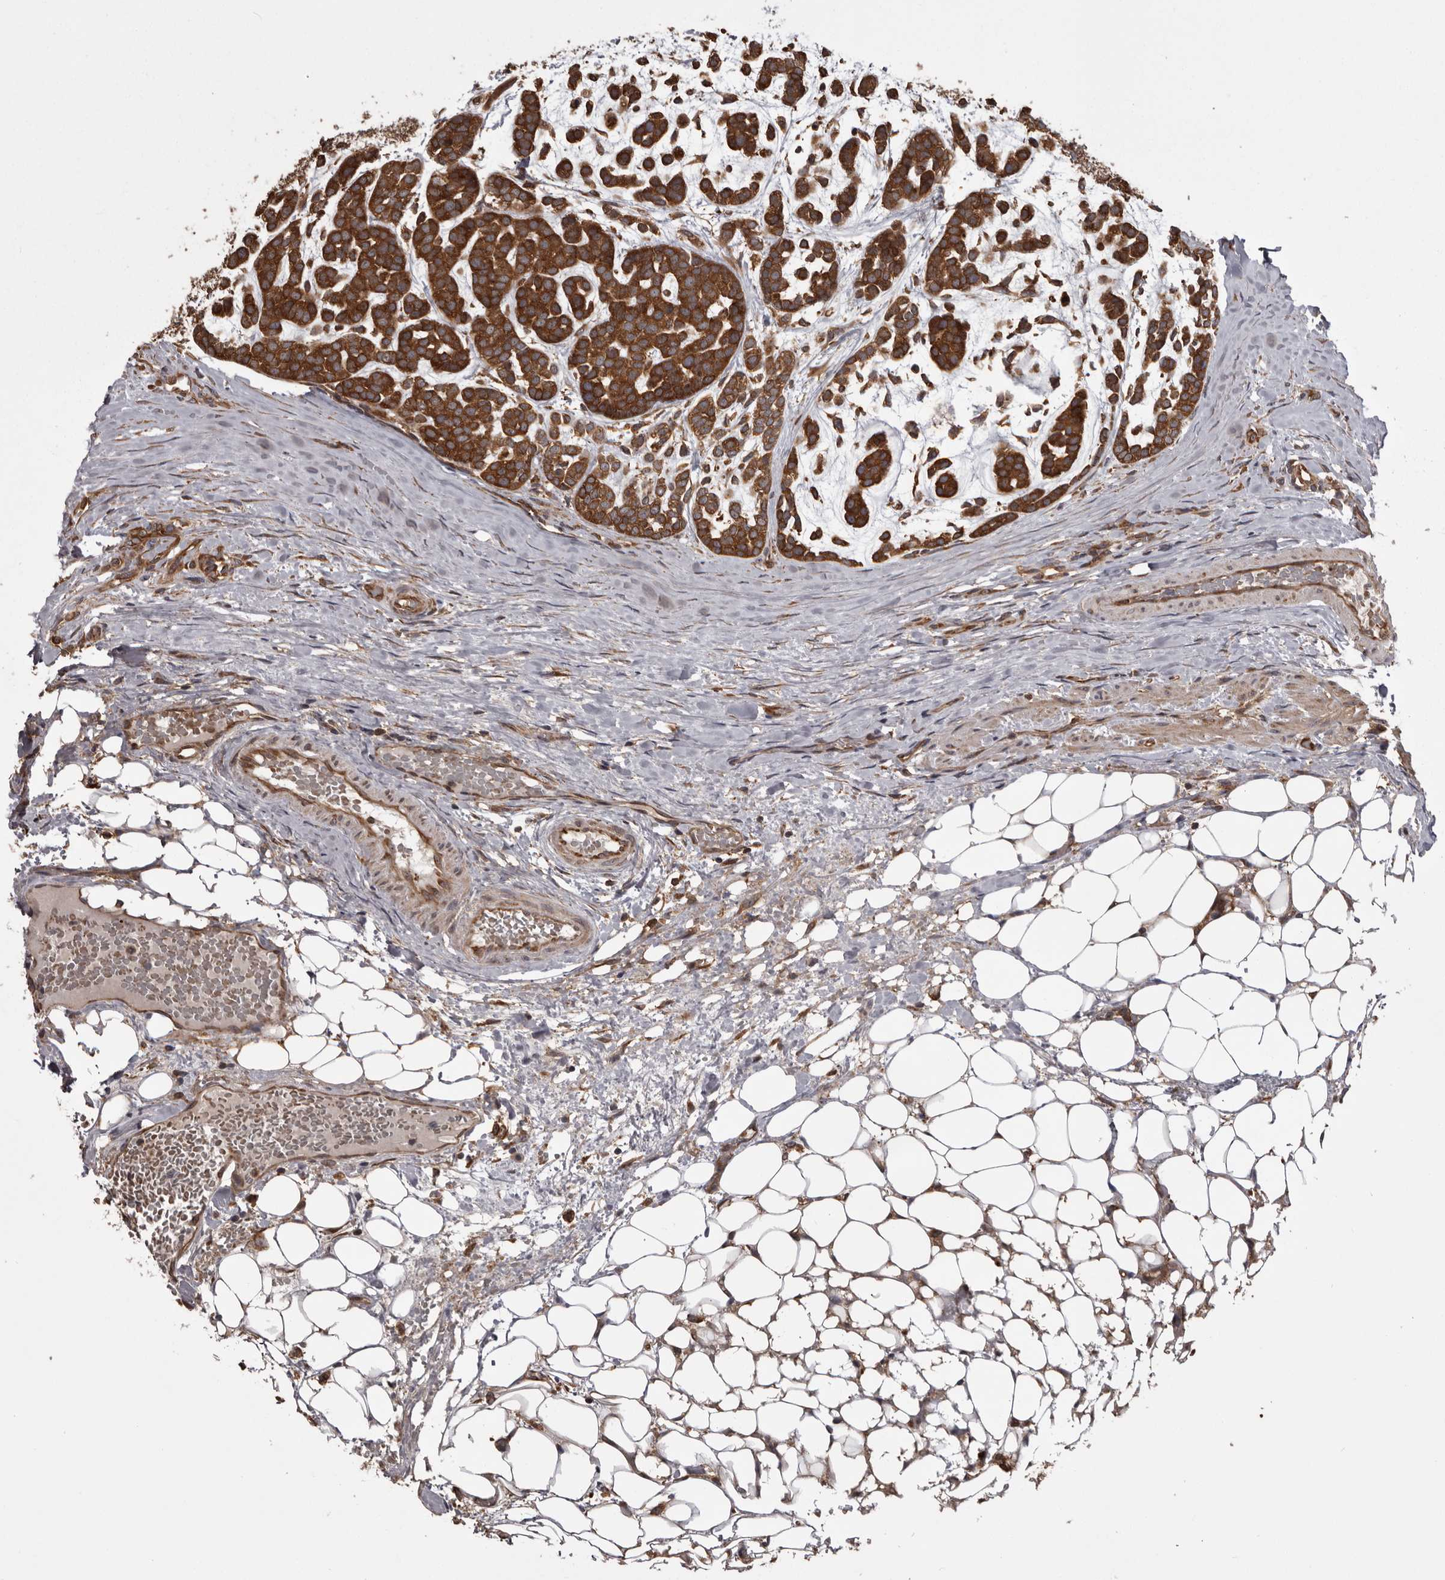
{"staining": {"intensity": "strong", "quantity": ">75%", "location": "cytoplasmic/membranous"}, "tissue": "head and neck cancer", "cell_type": "Tumor cells", "image_type": "cancer", "snomed": [{"axis": "morphology", "description": "Adenocarcinoma, NOS"}, {"axis": "morphology", "description": "Adenoma, NOS"}, {"axis": "topography", "description": "Head-Neck"}], "caption": "Immunohistochemical staining of head and neck cancer (adenocarcinoma) demonstrates high levels of strong cytoplasmic/membranous positivity in about >75% of tumor cells.", "gene": "DARS1", "patient": {"sex": "female", "age": 55}}